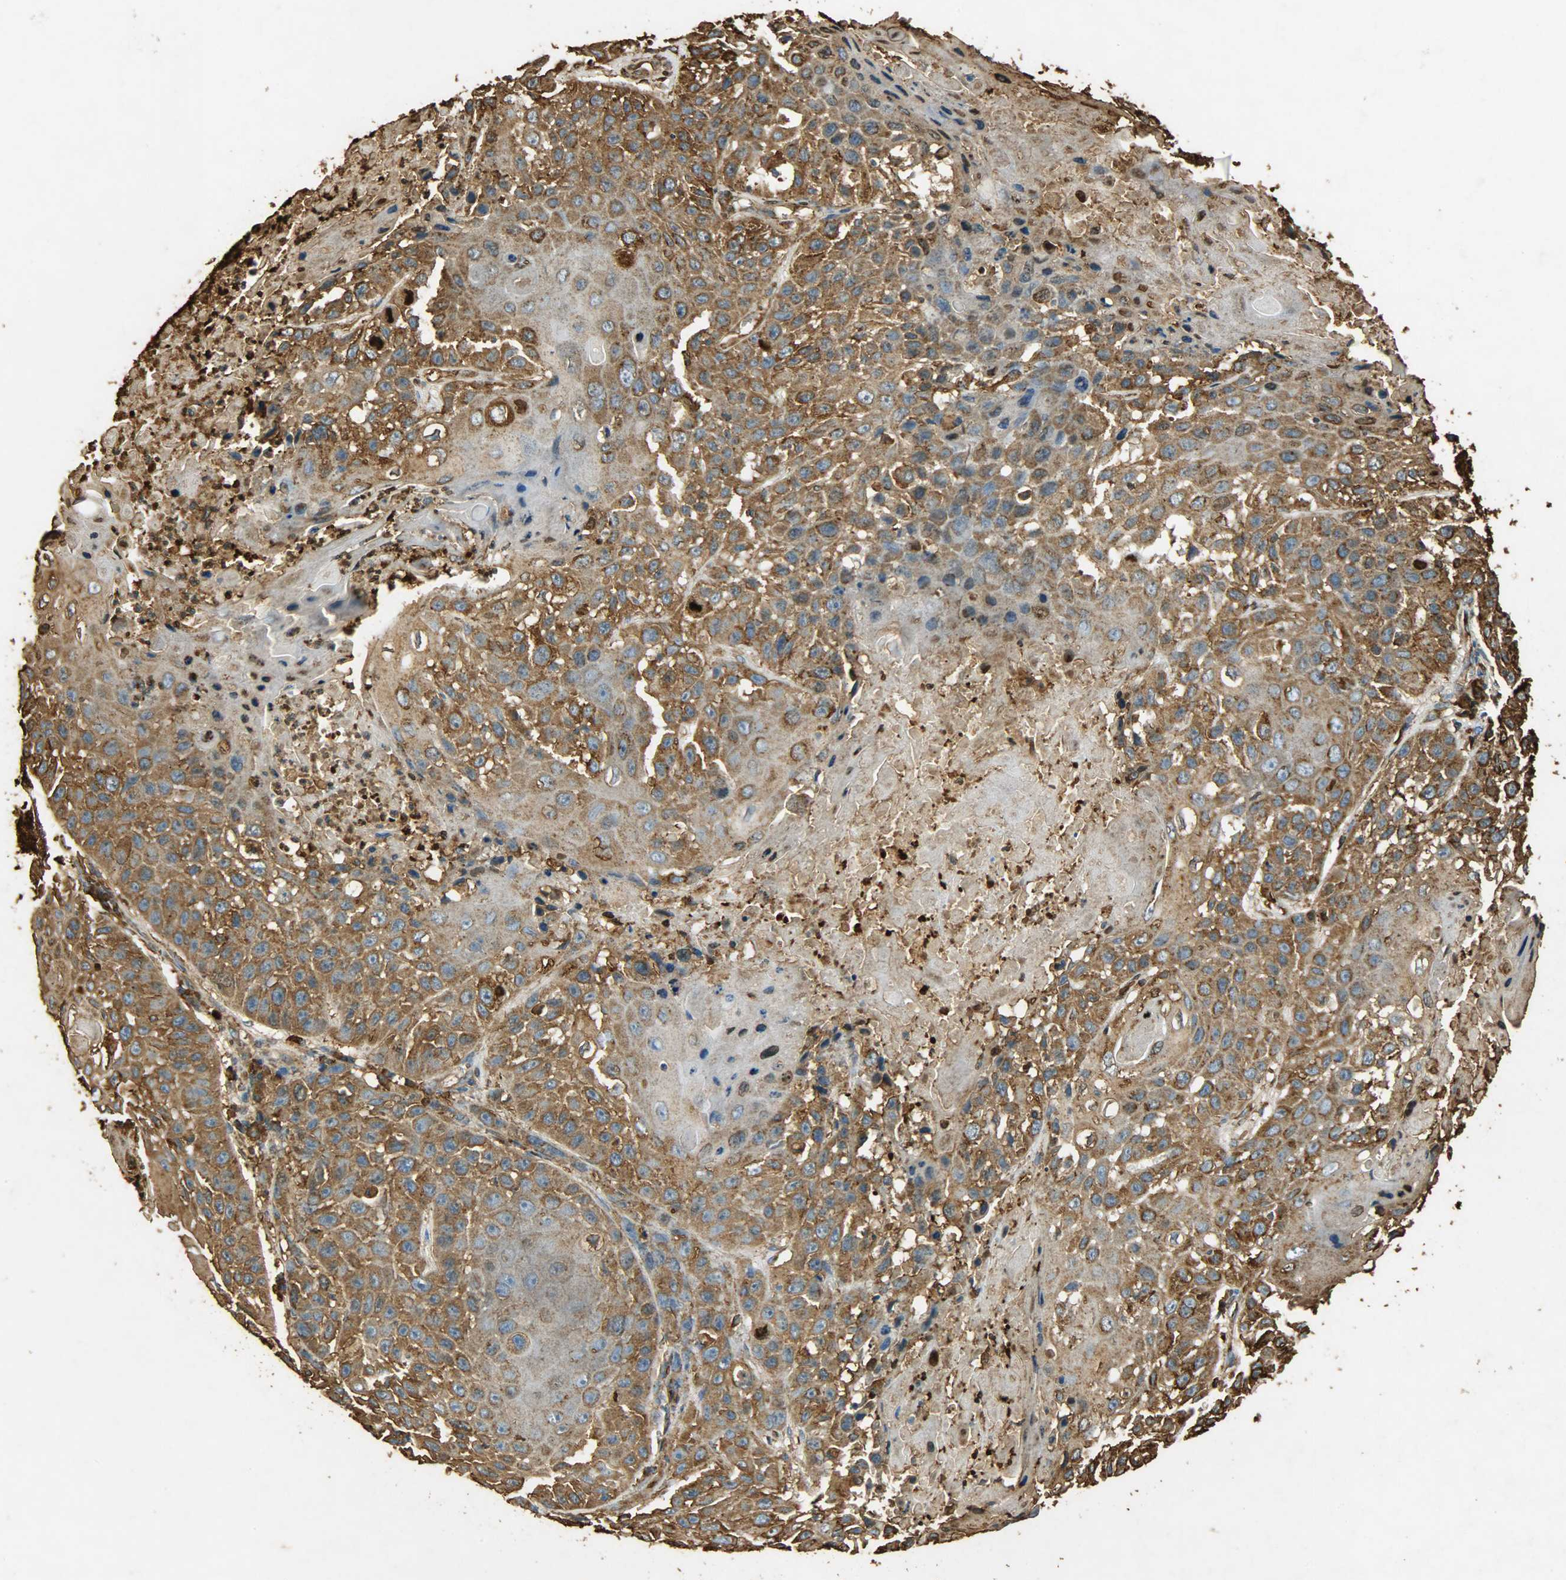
{"staining": {"intensity": "strong", "quantity": ">75%", "location": "cytoplasmic/membranous"}, "tissue": "cervical cancer", "cell_type": "Tumor cells", "image_type": "cancer", "snomed": [{"axis": "morphology", "description": "Squamous cell carcinoma, NOS"}, {"axis": "topography", "description": "Cervix"}], "caption": "Immunohistochemical staining of human cervical squamous cell carcinoma displays high levels of strong cytoplasmic/membranous positivity in about >75% of tumor cells.", "gene": "HSP90B1", "patient": {"sex": "female", "age": 39}}